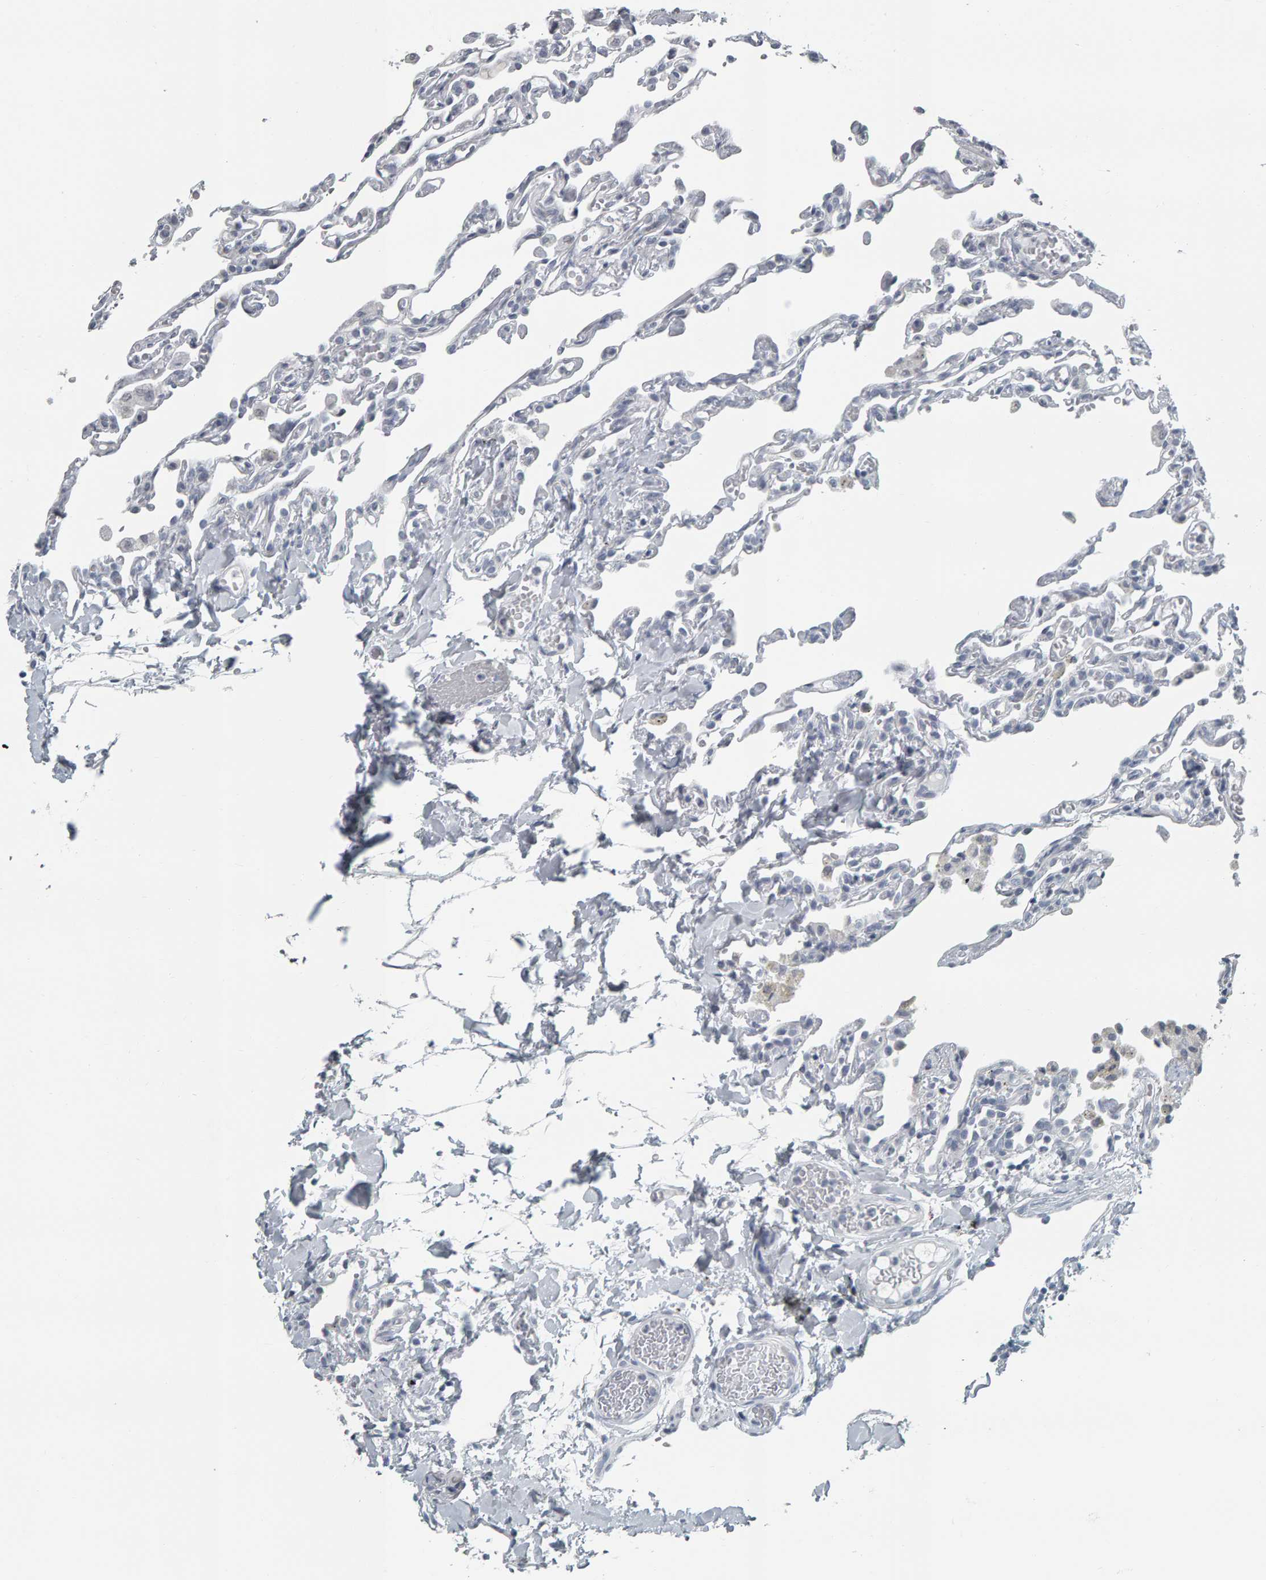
{"staining": {"intensity": "negative", "quantity": "none", "location": "none"}, "tissue": "lung", "cell_type": "Alveolar cells", "image_type": "normal", "snomed": [{"axis": "morphology", "description": "Normal tissue, NOS"}, {"axis": "topography", "description": "Lung"}], "caption": "DAB (3,3'-diaminobenzidine) immunohistochemical staining of benign human lung exhibits no significant positivity in alveolar cells.", "gene": "PYY", "patient": {"sex": "male", "age": 21}}